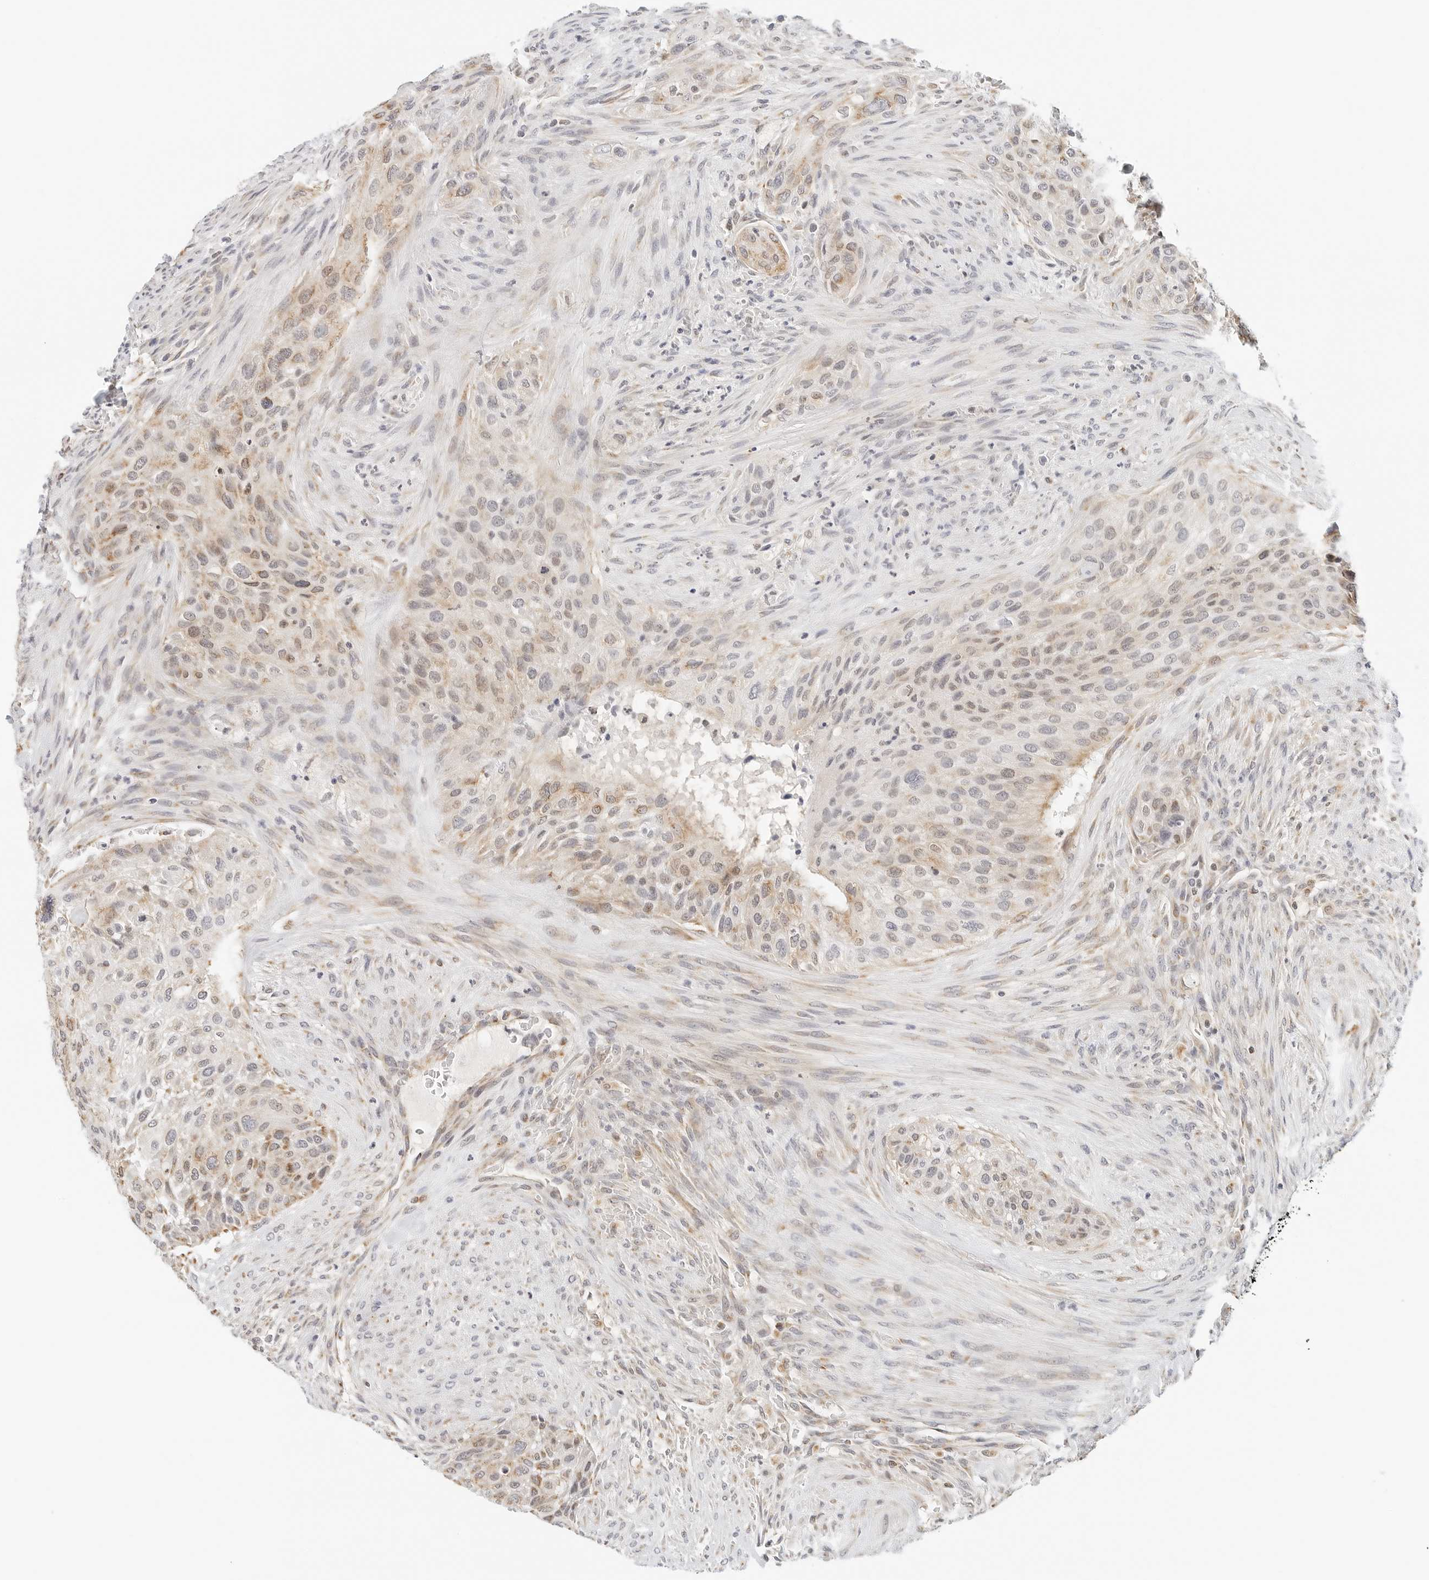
{"staining": {"intensity": "weak", "quantity": ">75%", "location": "cytoplasmic/membranous"}, "tissue": "urothelial cancer", "cell_type": "Tumor cells", "image_type": "cancer", "snomed": [{"axis": "morphology", "description": "Urothelial carcinoma, High grade"}, {"axis": "topography", "description": "Urinary bladder"}], "caption": "High-grade urothelial carcinoma tissue demonstrates weak cytoplasmic/membranous expression in about >75% of tumor cells", "gene": "ATL1", "patient": {"sex": "male", "age": 35}}